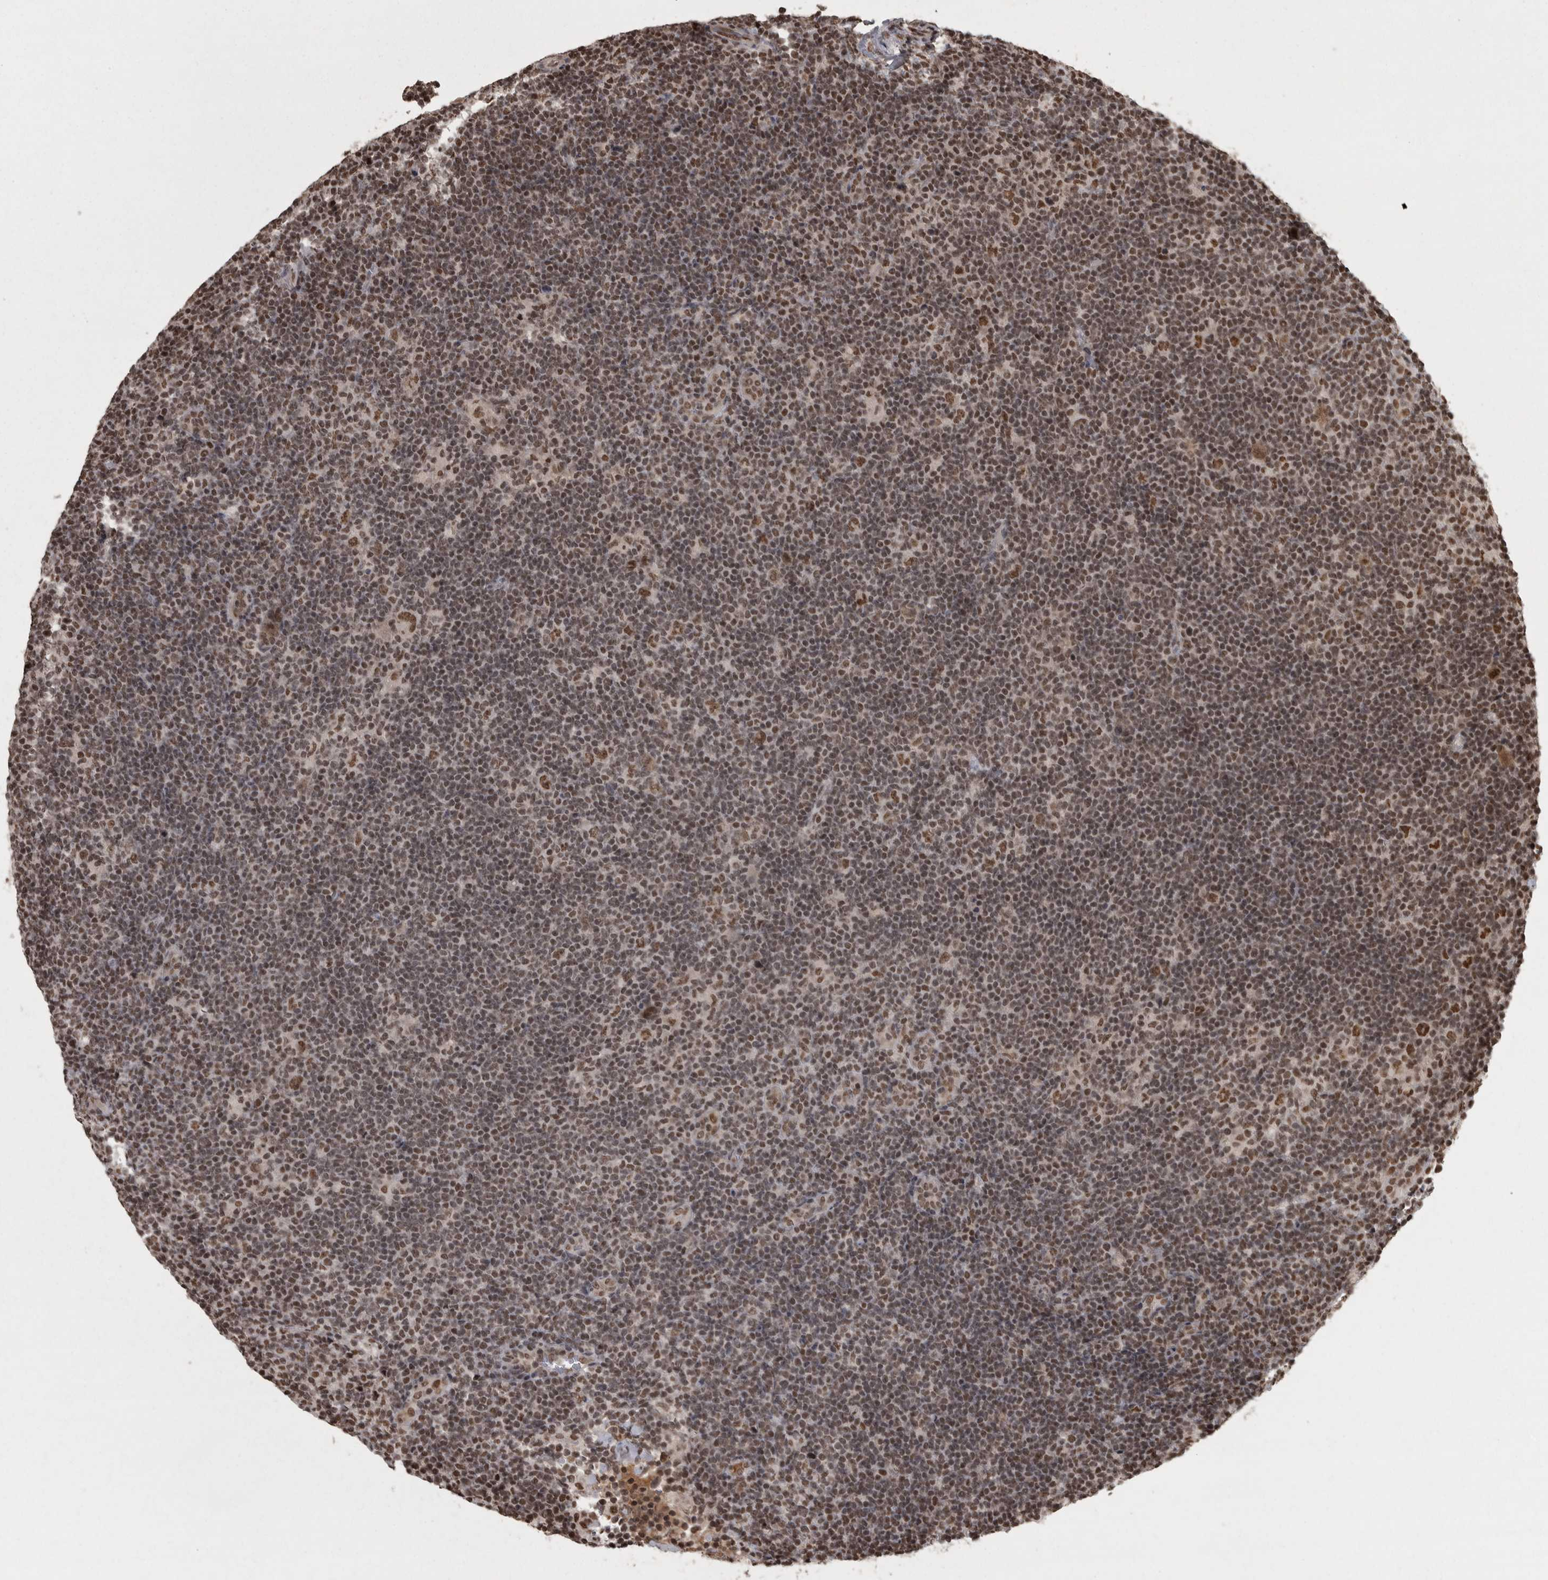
{"staining": {"intensity": "moderate", "quantity": ">75%", "location": "nuclear"}, "tissue": "lymphoma", "cell_type": "Tumor cells", "image_type": "cancer", "snomed": [{"axis": "morphology", "description": "Hodgkin's disease, NOS"}, {"axis": "topography", "description": "Lymph node"}], "caption": "A medium amount of moderate nuclear expression is seen in about >75% of tumor cells in Hodgkin's disease tissue.", "gene": "ZFHX4", "patient": {"sex": "female", "age": 57}}